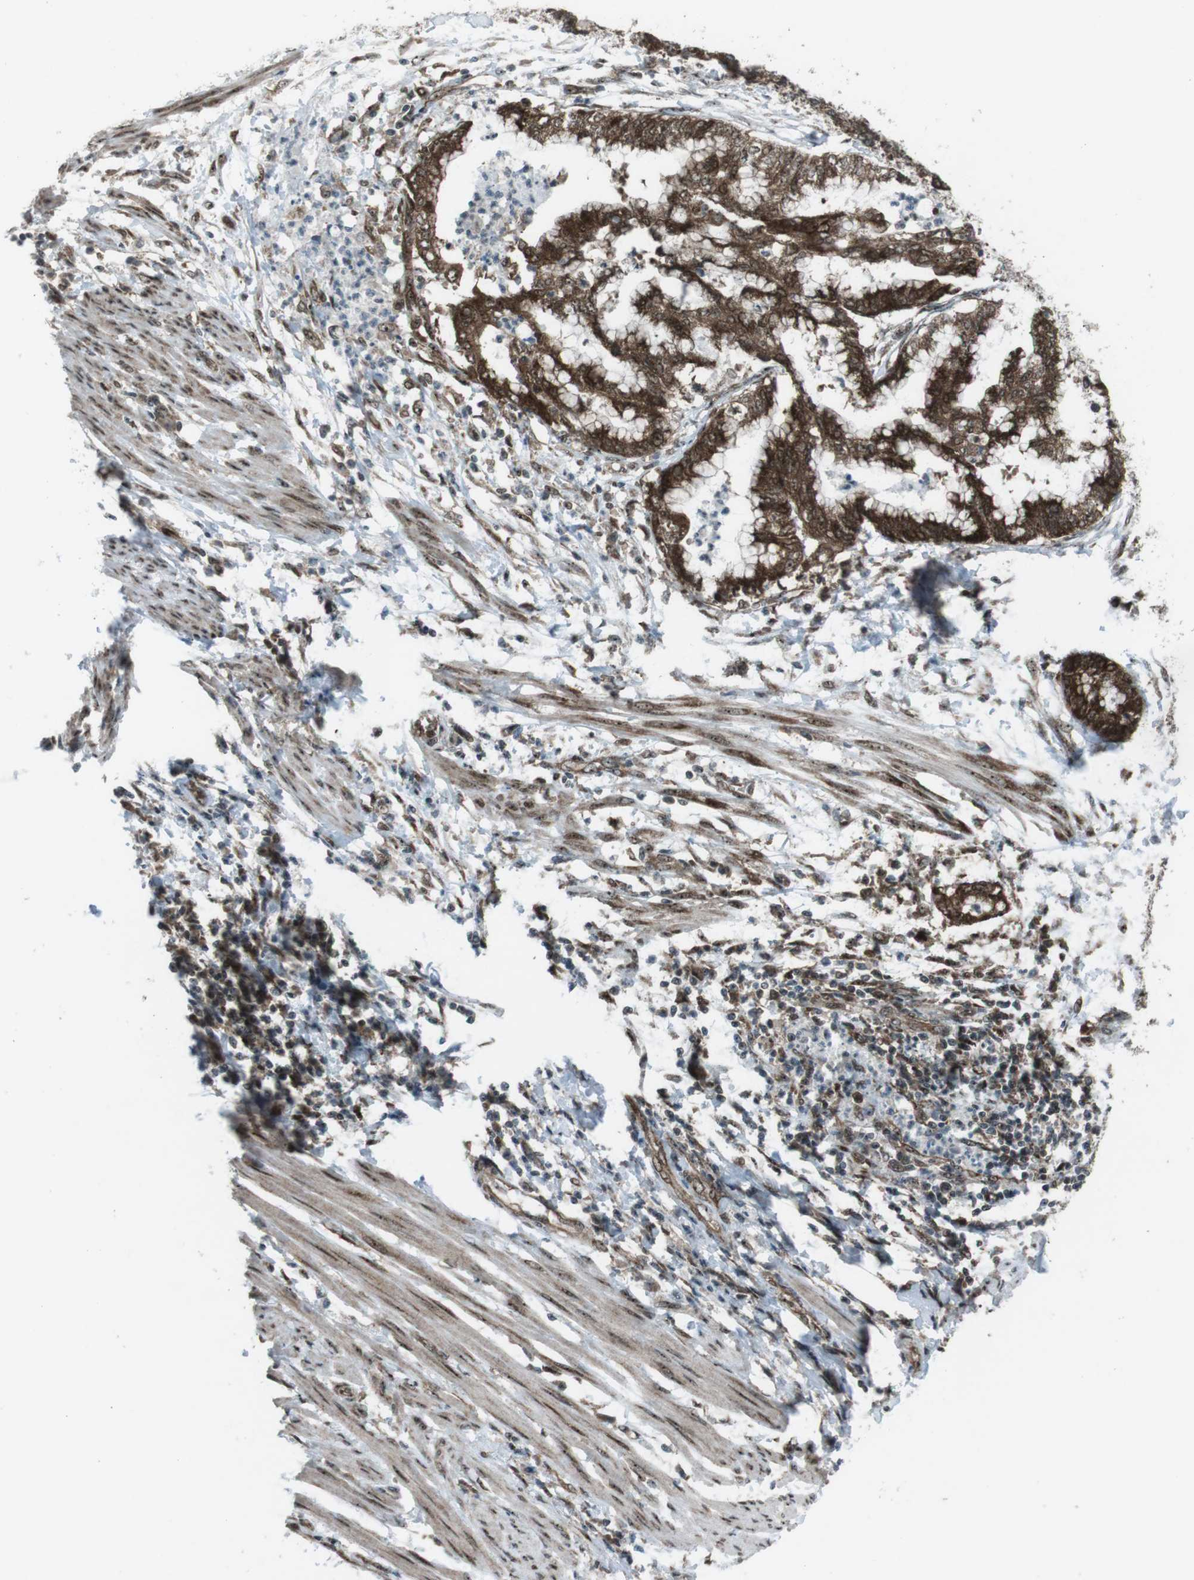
{"staining": {"intensity": "moderate", "quantity": ">75%", "location": "cytoplasmic/membranous"}, "tissue": "endometrial cancer", "cell_type": "Tumor cells", "image_type": "cancer", "snomed": [{"axis": "morphology", "description": "Necrosis, NOS"}, {"axis": "morphology", "description": "Adenocarcinoma, NOS"}, {"axis": "topography", "description": "Endometrium"}], "caption": "Immunohistochemistry (DAB (3,3'-diaminobenzidine)) staining of endometrial cancer reveals moderate cytoplasmic/membranous protein positivity in about >75% of tumor cells.", "gene": "CSNK1D", "patient": {"sex": "female", "age": 79}}